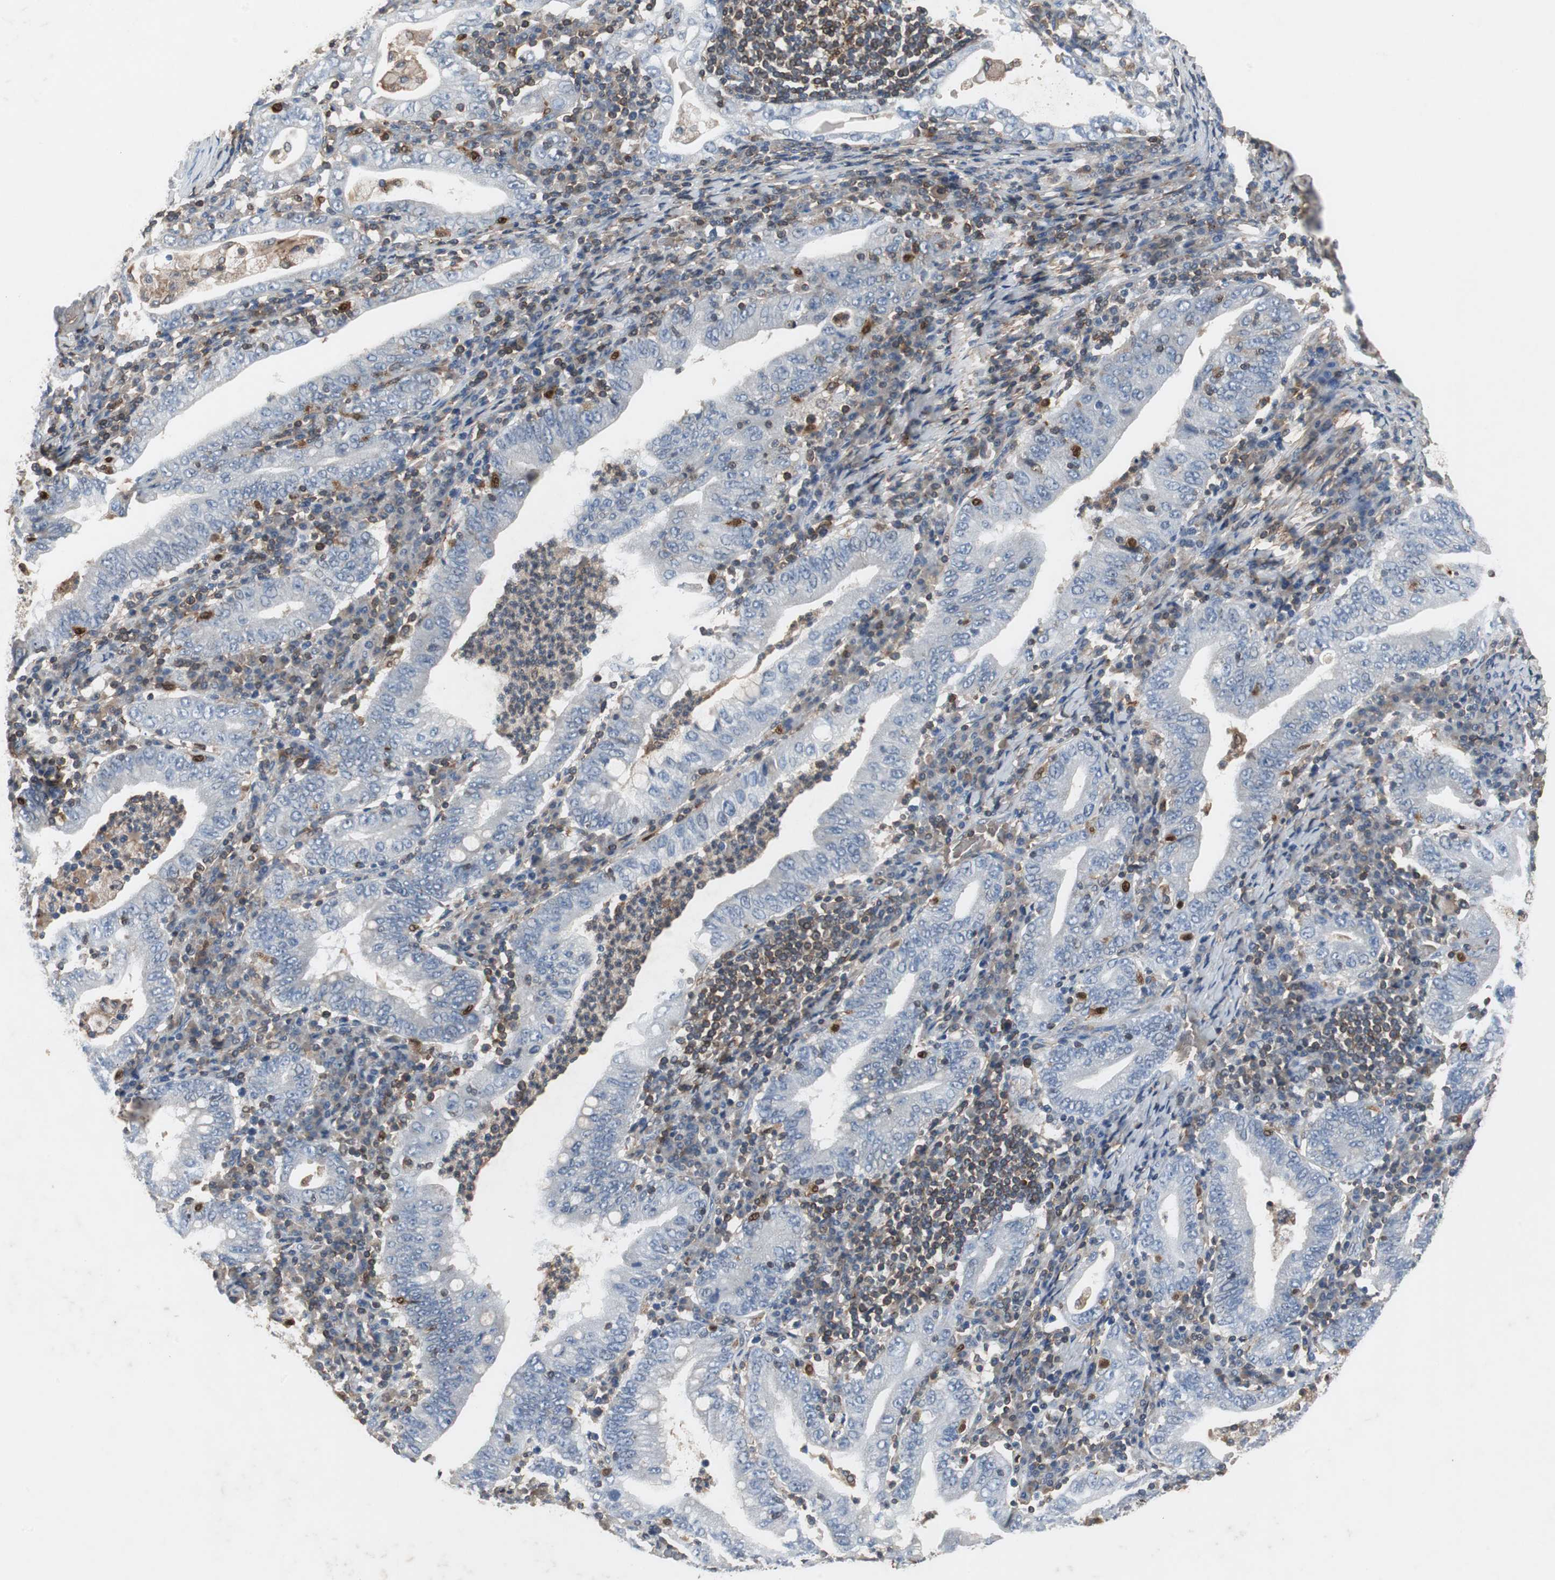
{"staining": {"intensity": "negative", "quantity": "none", "location": "none"}, "tissue": "stomach cancer", "cell_type": "Tumor cells", "image_type": "cancer", "snomed": [{"axis": "morphology", "description": "Normal tissue, NOS"}, {"axis": "morphology", "description": "Adenocarcinoma, NOS"}, {"axis": "topography", "description": "Esophagus"}, {"axis": "topography", "description": "Stomach, upper"}, {"axis": "topography", "description": "Peripheral nerve tissue"}], "caption": "Tumor cells are negative for protein expression in human stomach cancer.", "gene": "CALB2", "patient": {"sex": "male", "age": 62}}